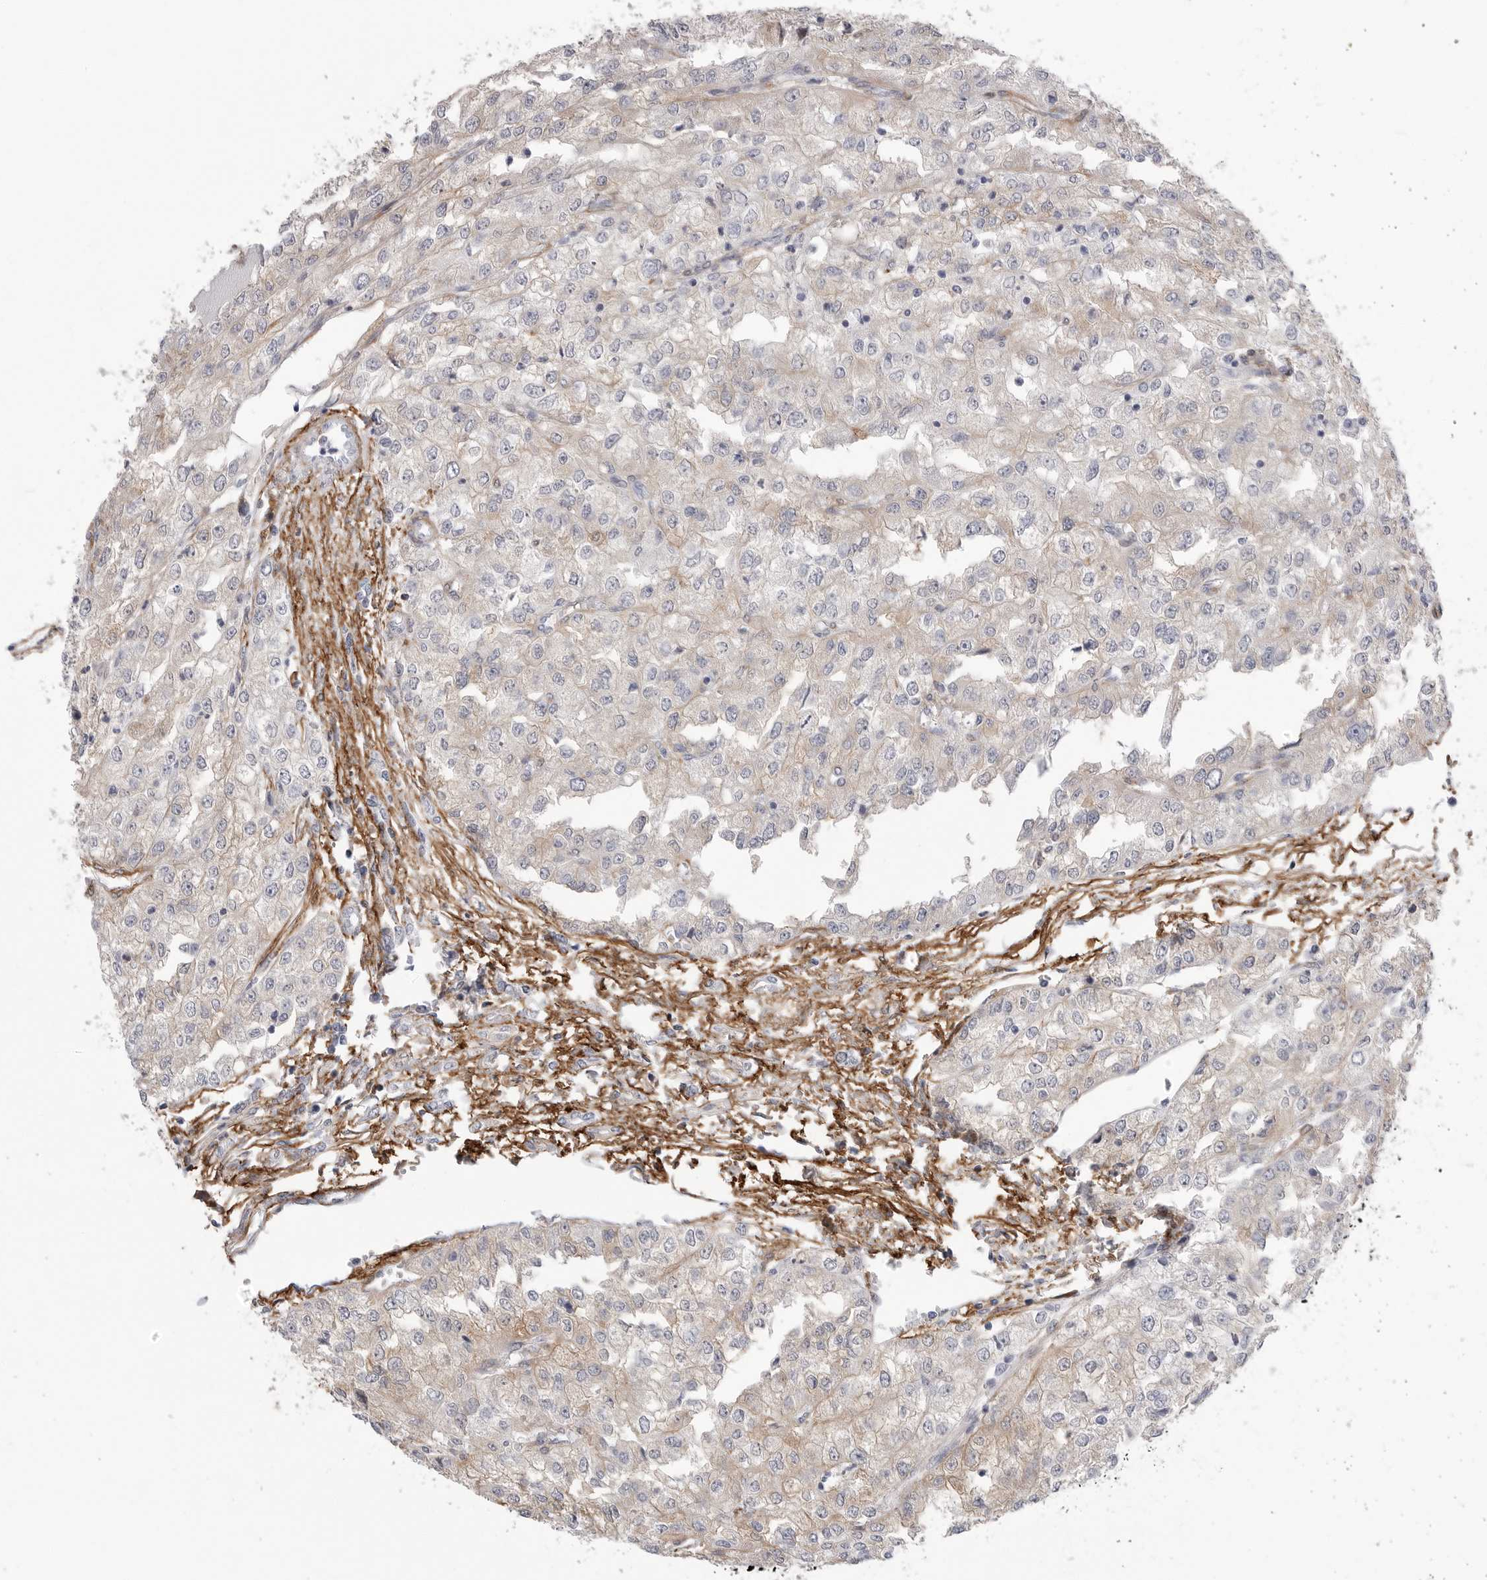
{"staining": {"intensity": "weak", "quantity": "25%-75%", "location": "cytoplasmic/membranous"}, "tissue": "renal cancer", "cell_type": "Tumor cells", "image_type": "cancer", "snomed": [{"axis": "morphology", "description": "Adenocarcinoma, NOS"}, {"axis": "topography", "description": "Kidney"}], "caption": "Immunohistochemical staining of human renal cancer reveals low levels of weak cytoplasmic/membranous expression in approximately 25%-75% of tumor cells.", "gene": "AKAP12", "patient": {"sex": "female", "age": 54}}